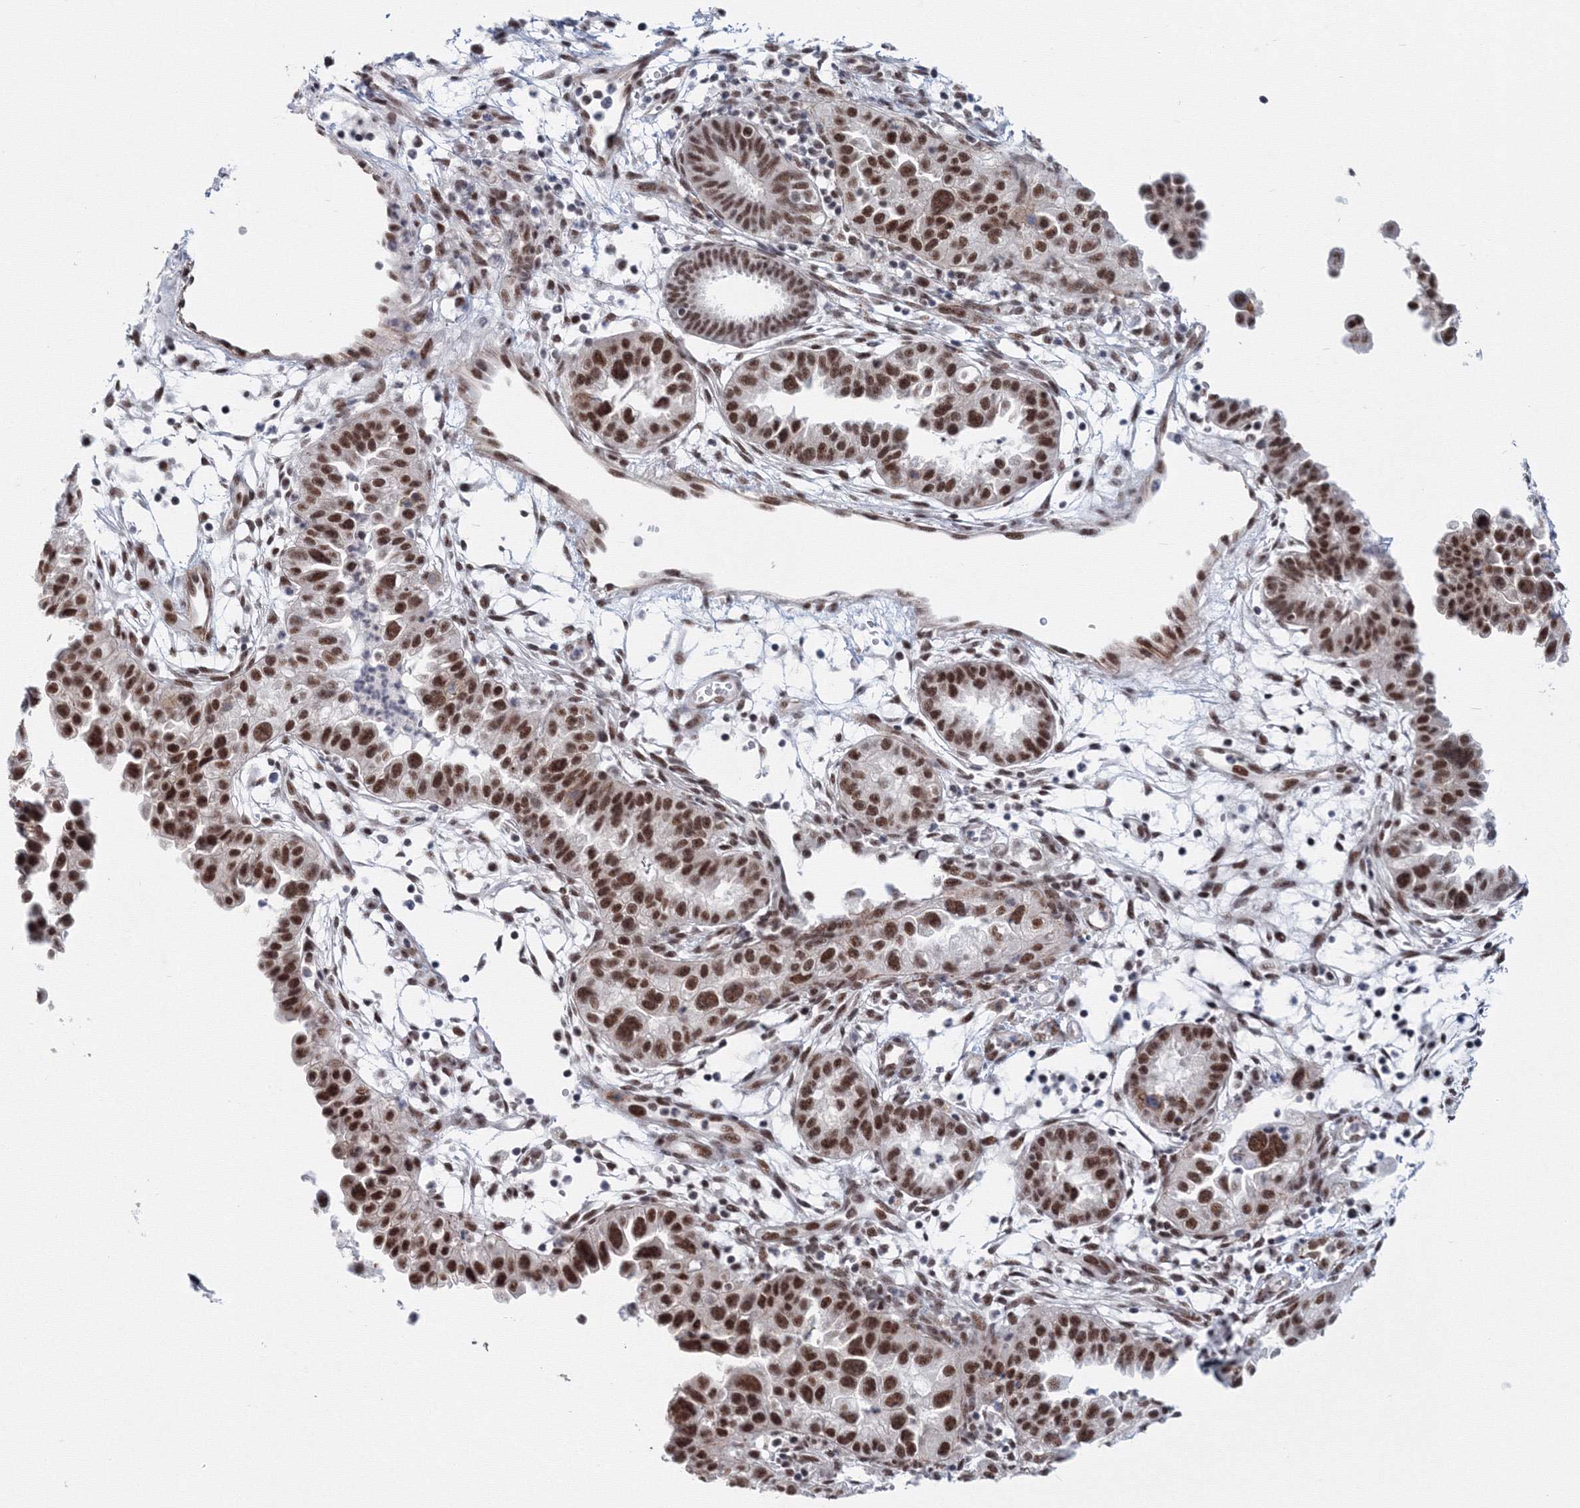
{"staining": {"intensity": "strong", "quantity": ">75%", "location": "nuclear"}, "tissue": "endometrial cancer", "cell_type": "Tumor cells", "image_type": "cancer", "snomed": [{"axis": "morphology", "description": "Adenocarcinoma, NOS"}, {"axis": "topography", "description": "Endometrium"}], "caption": "This histopathology image demonstrates endometrial cancer stained with IHC to label a protein in brown. The nuclear of tumor cells show strong positivity for the protein. Nuclei are counter-stained blue.", "gene": "SF3B6", "patient": {"sex": "female", "age": 85}}